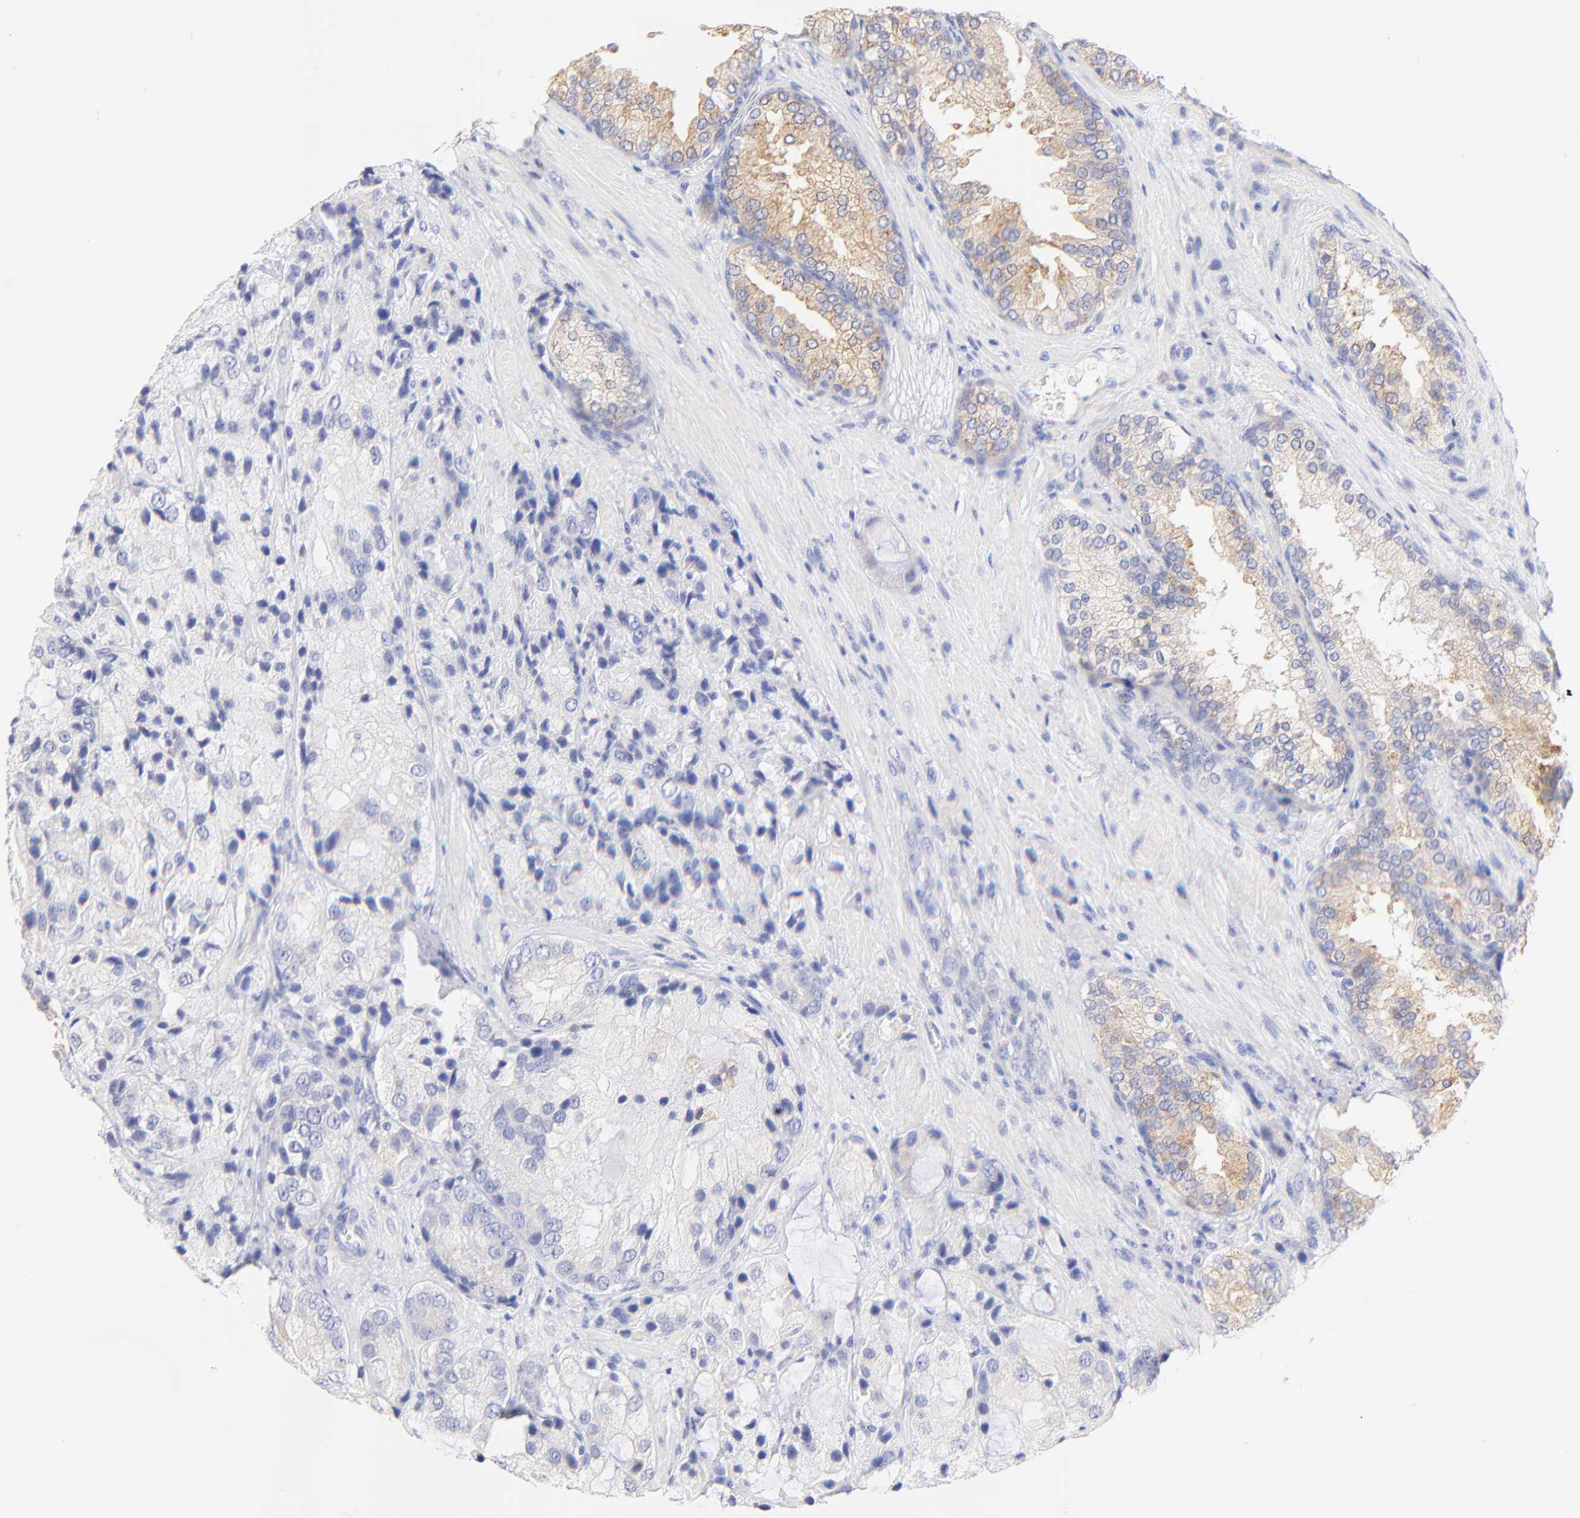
{"staining": {"intensity": "negative", "quantity": "none", "location": "none"}, "tissue": "prostate cancer", "cell_type": "Tumor cells", "image_type": "cancer", "snomed": [{"axis": "morphology", "description": "Adenocarcinoma, High grade"}, {"axis": "topography", "description": "Prostate"}], "caption": "This is an immunohistochemistry micrograph of prostate cancer. There is no staining in tumor cells.", "gene": "EBP", "patient": {"sex": "male", "age": 70}}